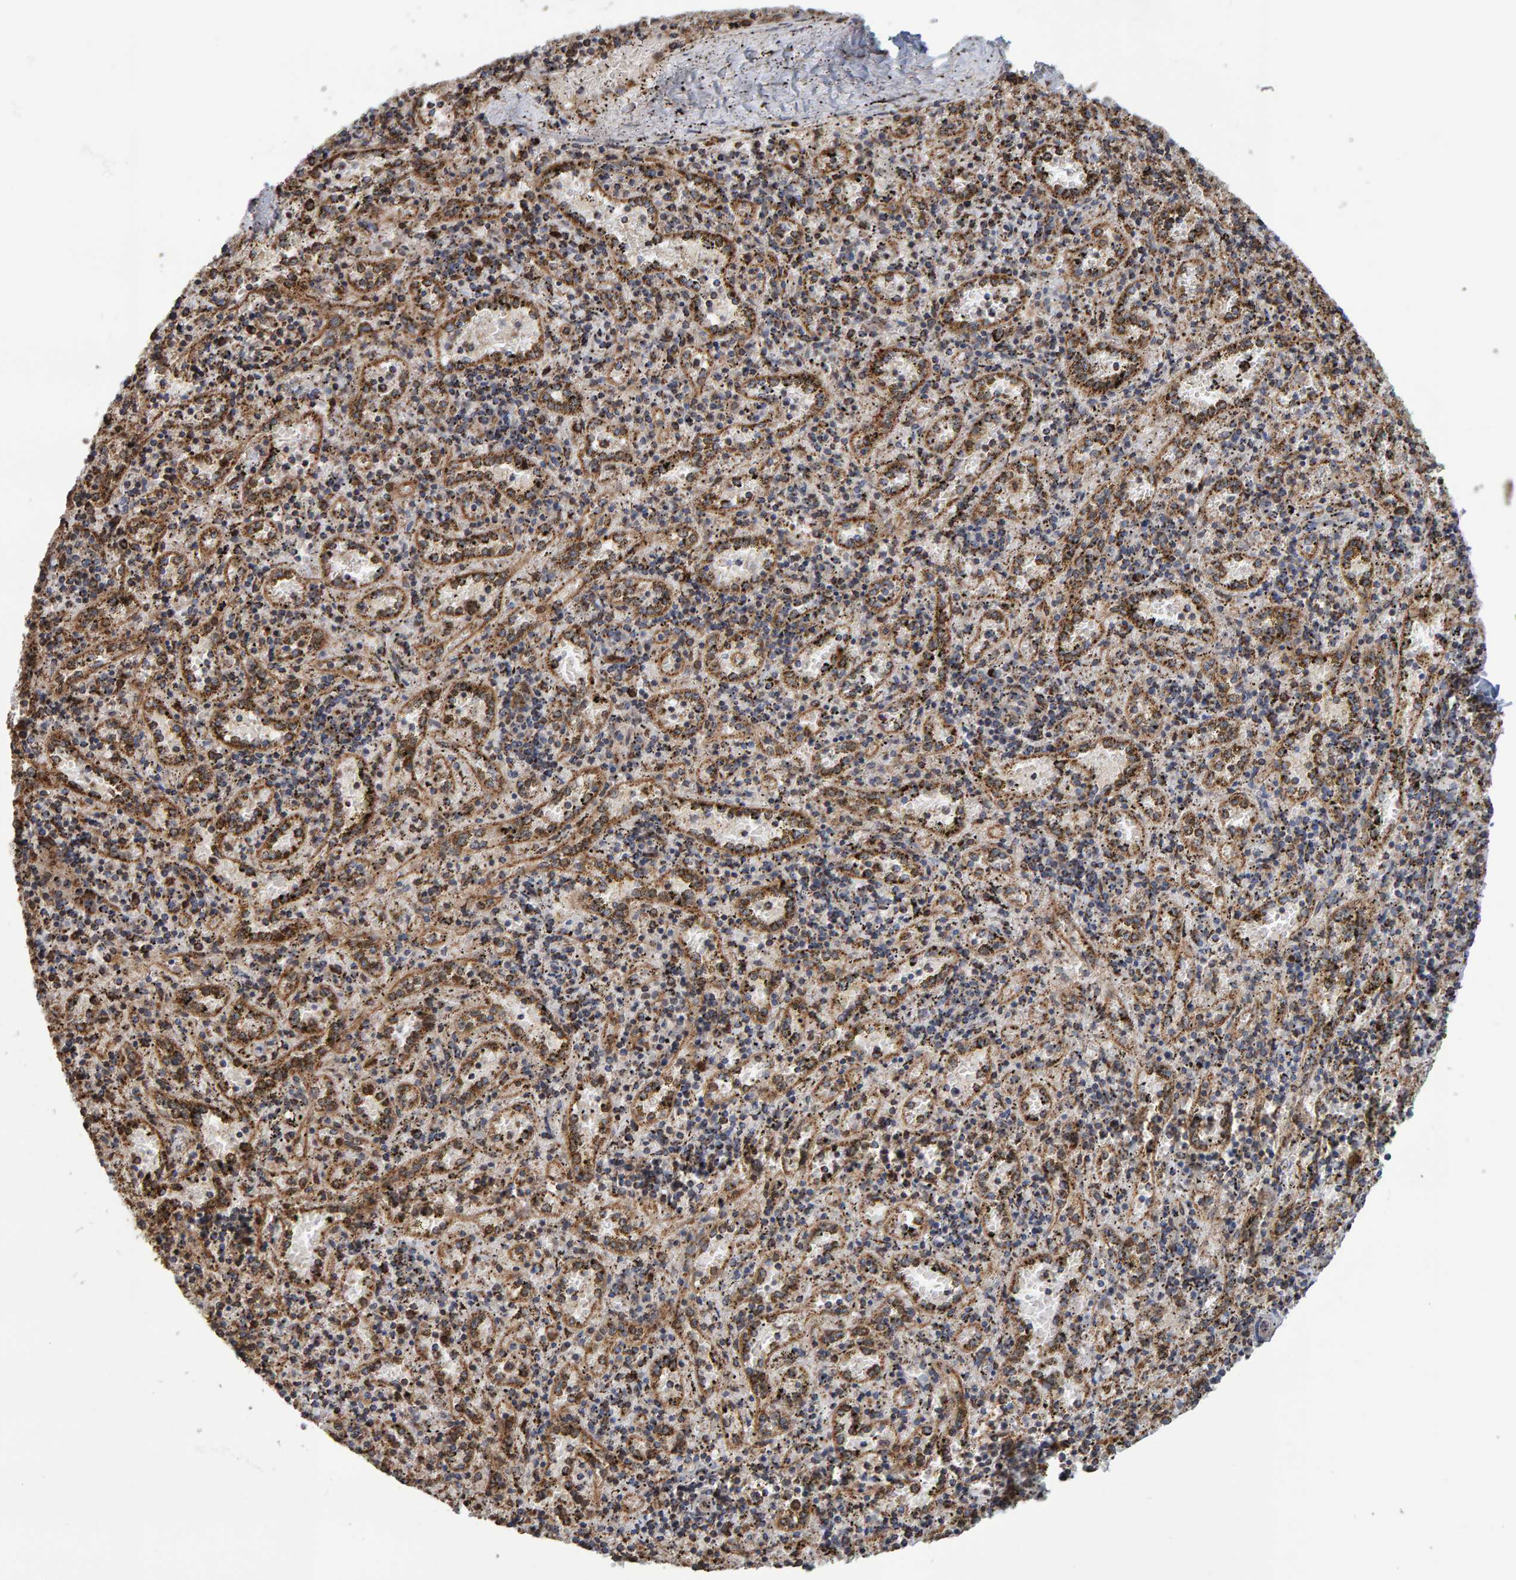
{"staining": {"intensity": "moderate", "quantity": "25%-75%", "location": "cytoplasmic/membranous"}, "tissue": "spleen", "cell_type": "Cells in red pulp", "image_type": "normal", "snomed": [{"axis": "morphology", "description": "Normal tissue, NOS"}, {"axis": "topography", "description": "Spleen"}], "caption": "This micrograph reveals immunohistochemistry (IHC) staining of benign human spleen, with medium moderate cytoplasmic/membranous staining in about 25%-75% of cells in red pulp.", "gene": "MRPL45", "patient": {"sex": "male", "age": 11}}